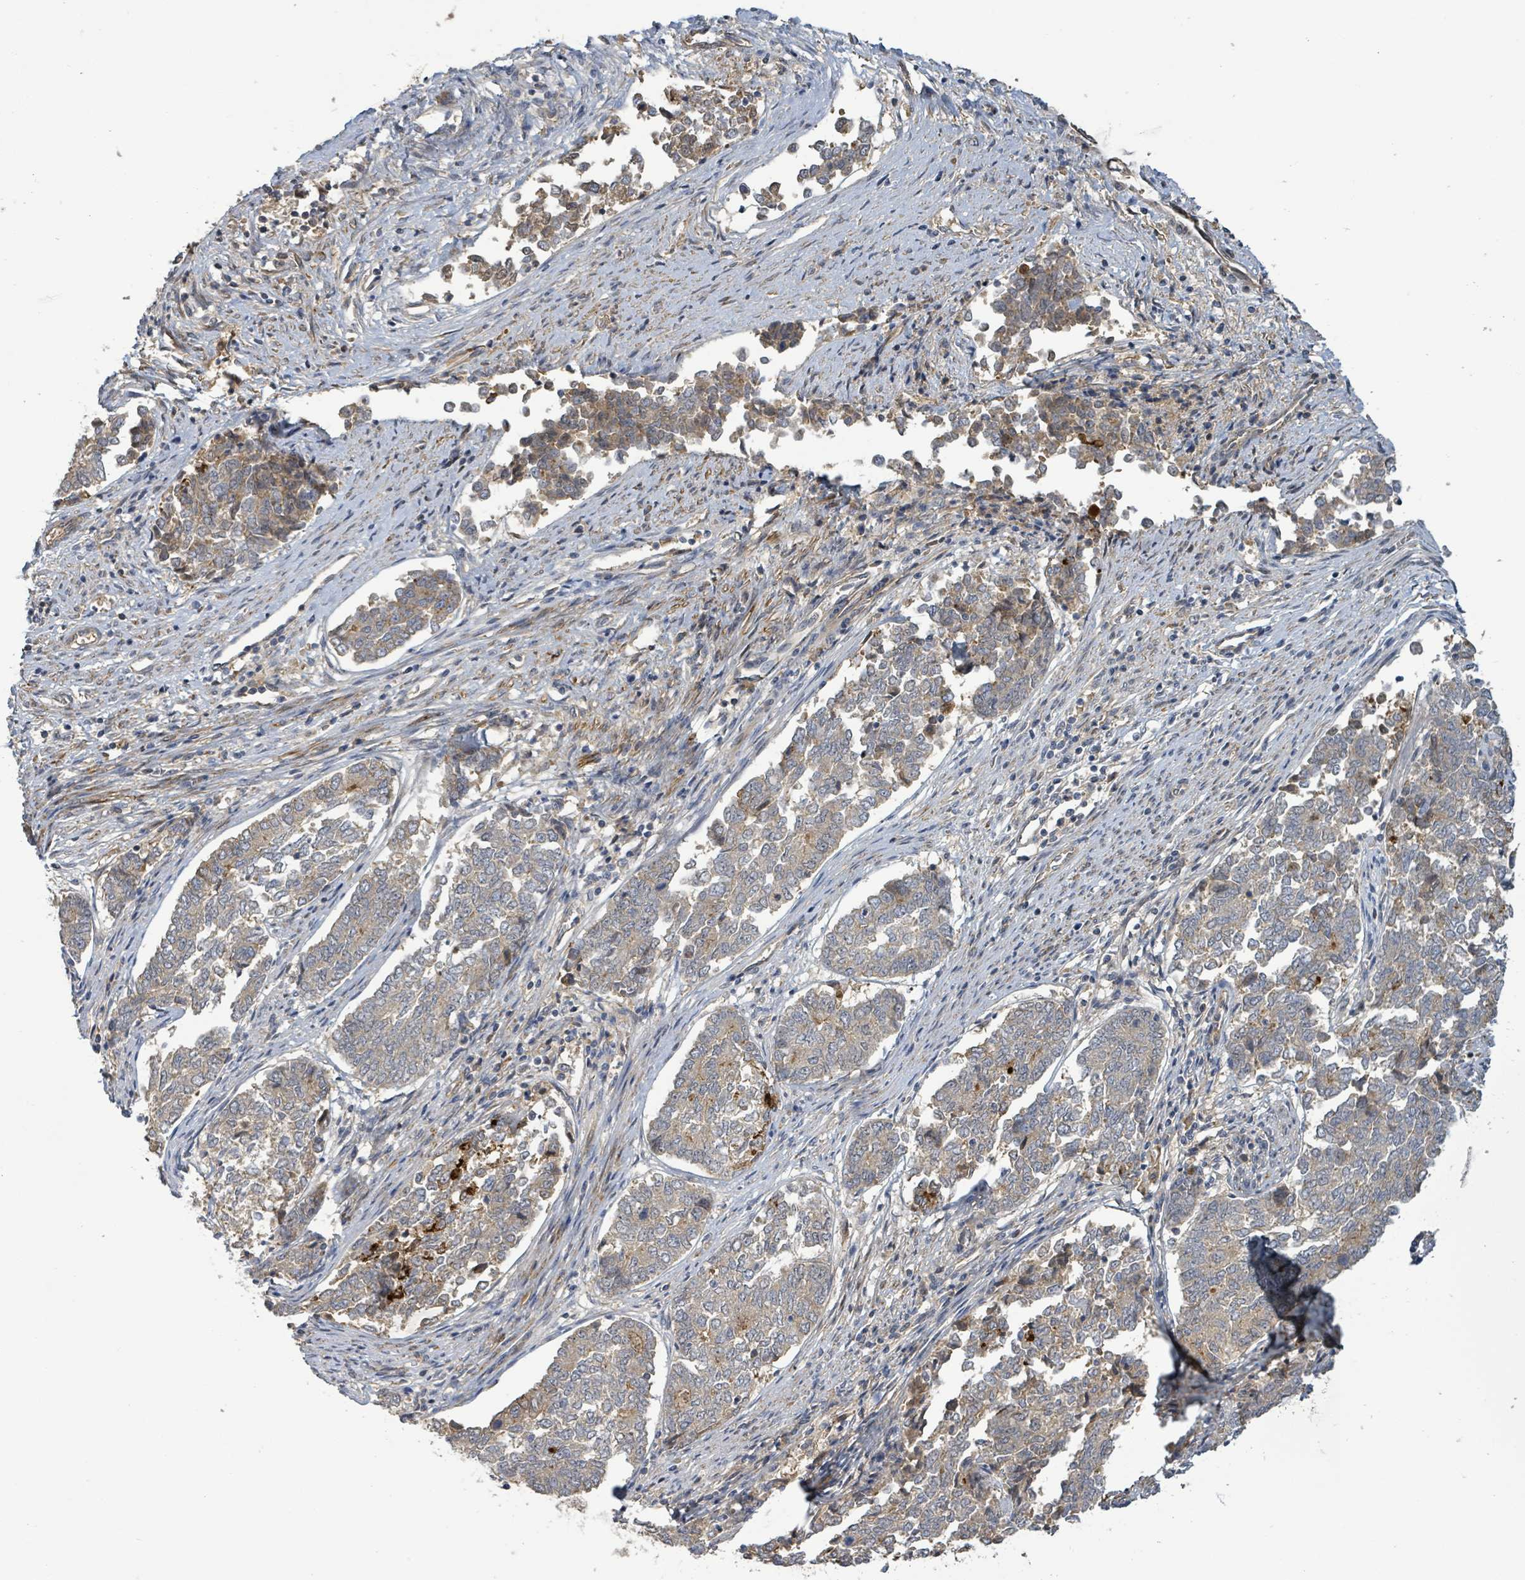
{"staining": {"intensity": "weak", "quantity": ">75%", "location": "cytoplasmic/membranous"}, "tissue": "endometrial cancer", "cell_type": "Tumor cells", "image_type": "cancer", "snomed": [{"axis": "morphology", "description": "Adenocarcinoma, NOS"}, {"axis": "topography", "description": "Endometrium"}], "caption": "Brown immunohistochemical staining in human endometrial cancer displays weak cytoplasmic/membranous positivity in about >75% of tumor cells.", "gene": "STARD4", "patient": {"sex": "female", "age": 80}}